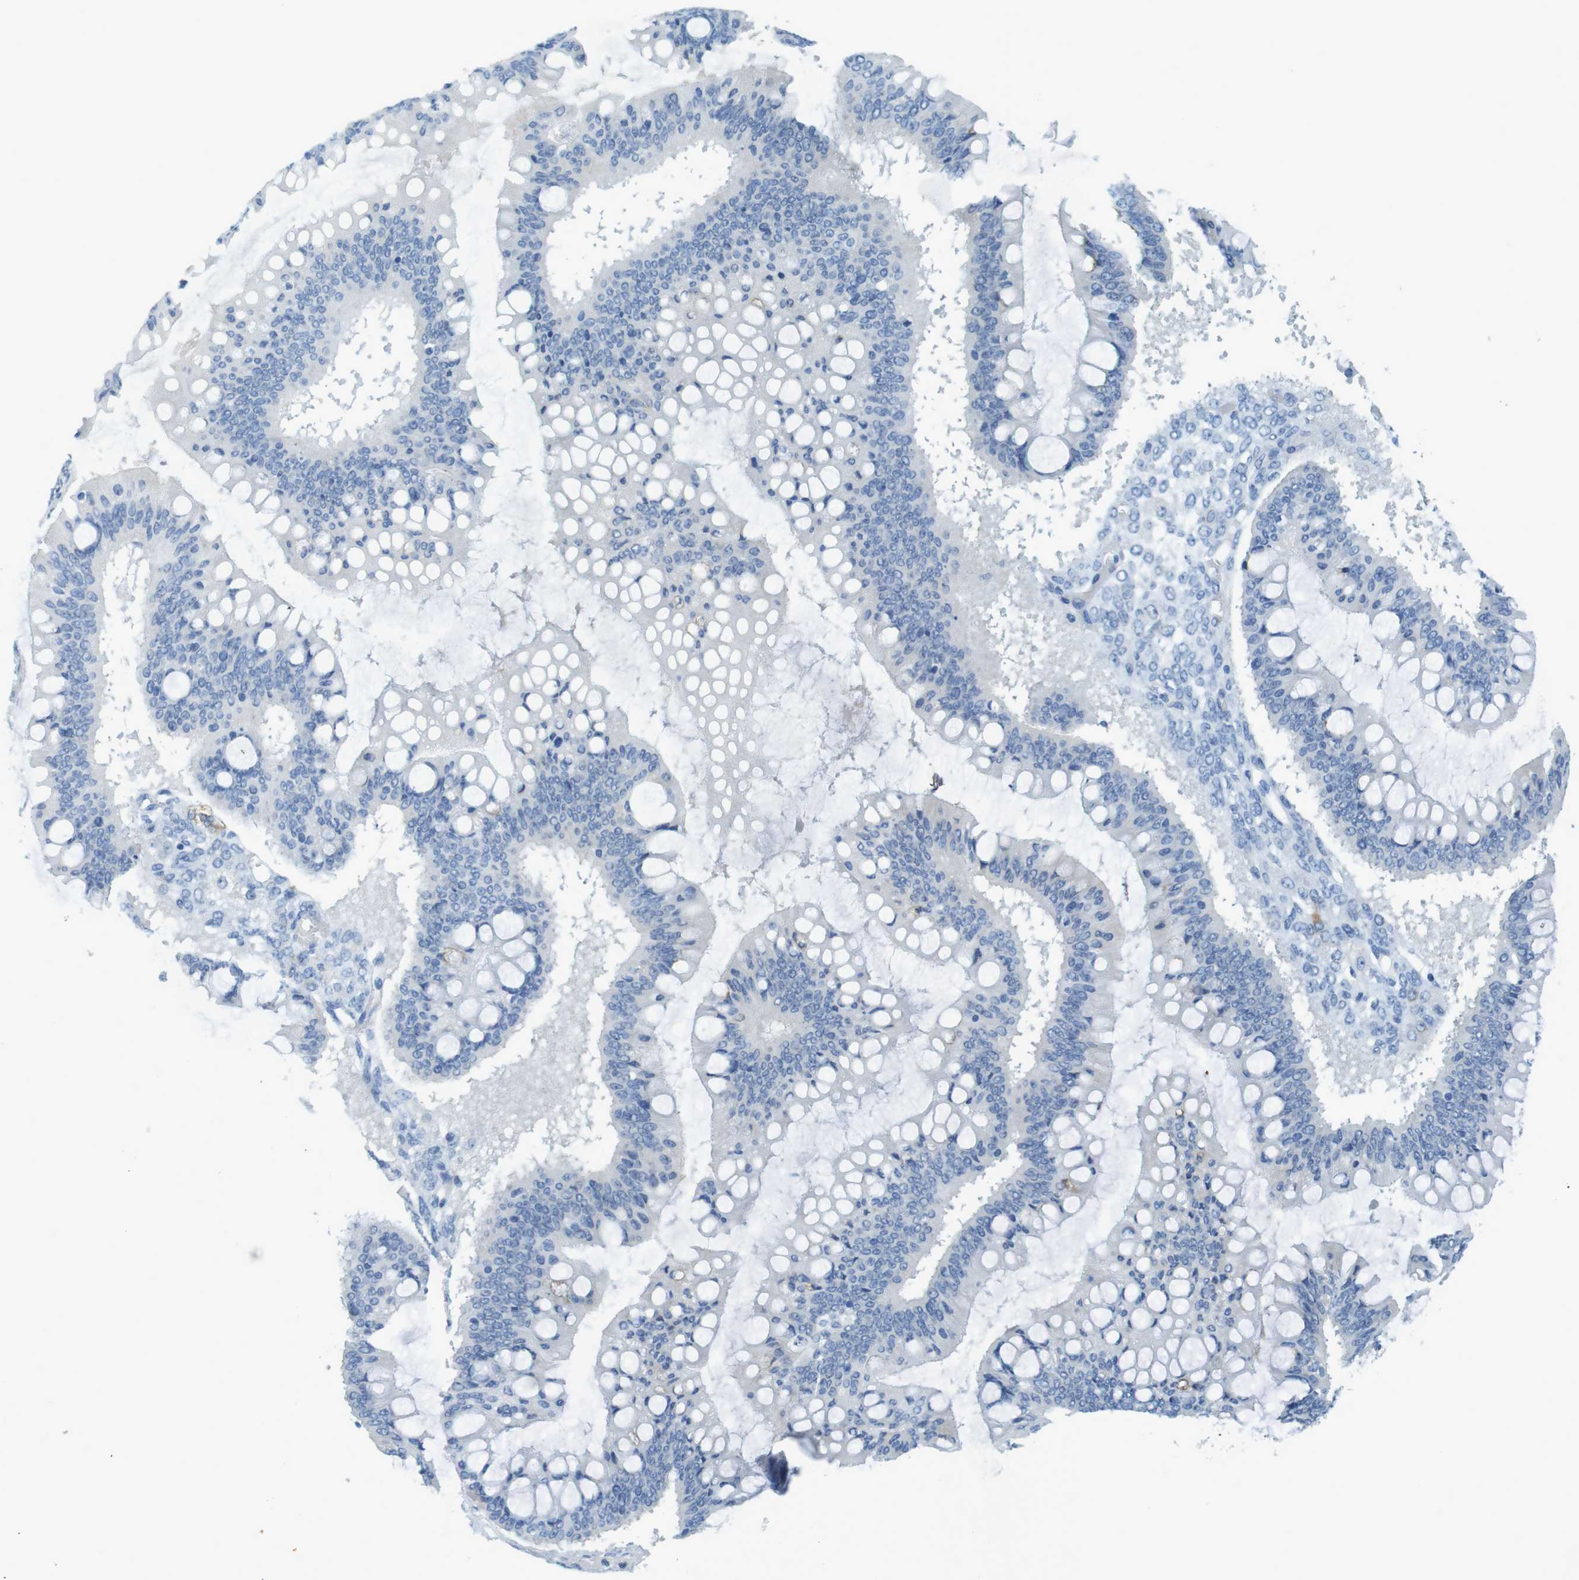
{"staining": {"intensity": "negative", "quantity": "none", "location": "none"}, "tissue": "ovarian cancer", "cell_type": "Tumor cells", "image_type": "cancer", "snomed": [{"axis": "morphology", "description": "Cystadenocarcinoma, mucinous, NOS"}, {"axis": "topography", "description": "Ovary"}], "caption": "IHC micrograph of human mucinous cystadenocarcinoma (ovarian) stained for a protein (brown), which demonstrates no staining in tumor cells.", "gene": "CD320", "patient": {"sex": "female", "age": 73}}